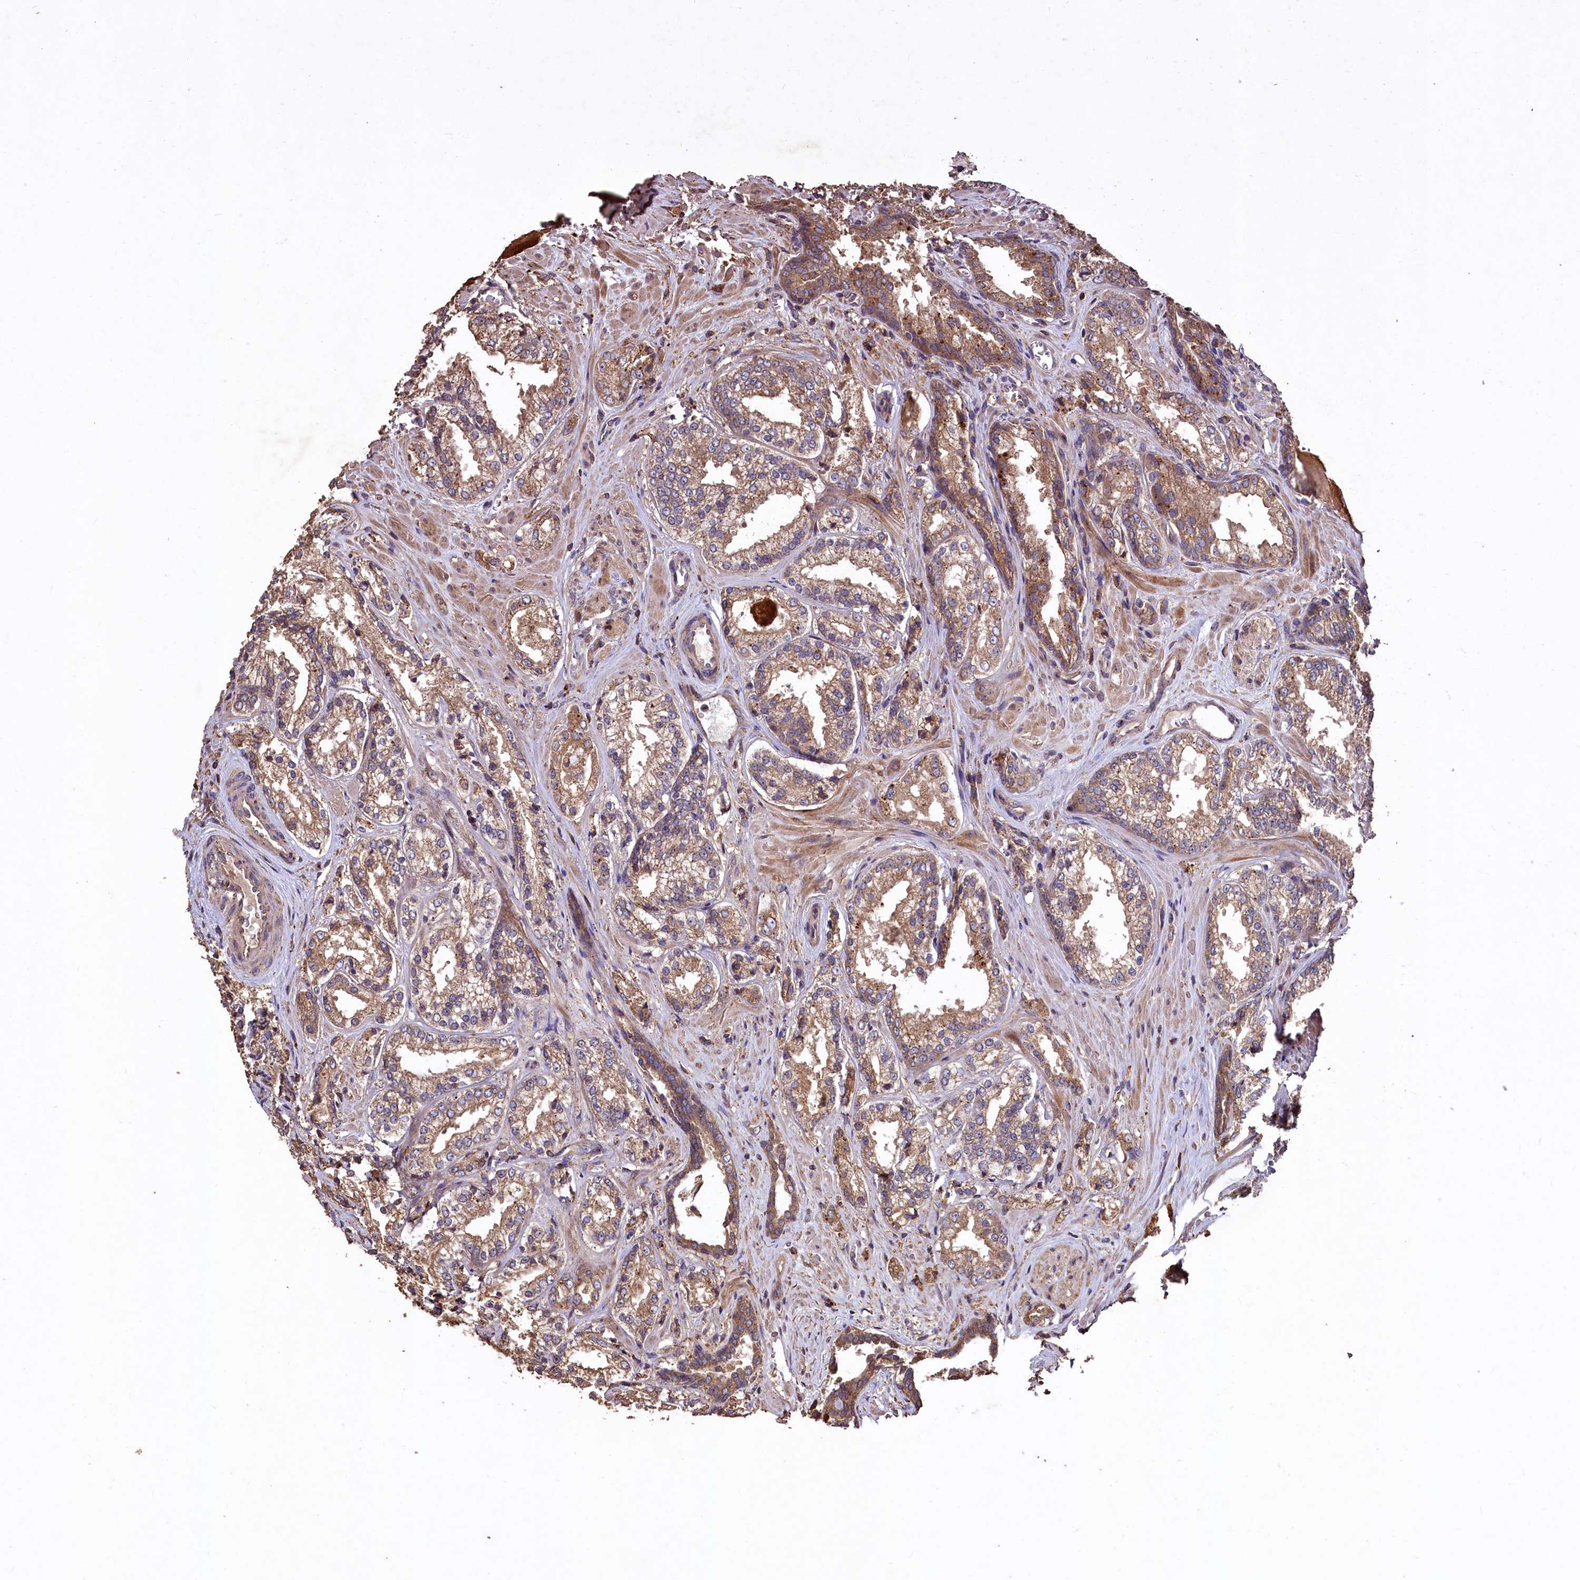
{"staining": {"intensity": "moderate", "quantity": ">75%", "location": "cytoplasmic/membranous"}, "tissue": "prostate cancer", "cell_type": "Tumor cells", "image_type": "cancer", "snomed": [{"axis": "morphology", "description": "Adenocarcinoma, Low grade"}, {"axis": "topography", "description": "Prostate"}], "caption": "Immunohistochemistry (DAB (3,3'-diaminobenzidine)) staining of prostate adenocarcinoma (low-grade) exhibits moderate cytoplasmic/membranous protein expression in approximately >75% of tumor cells. Nuclei are stained in blue.", "gene": "TMEM98", "patient": {"sex": "male", "age": 47}}